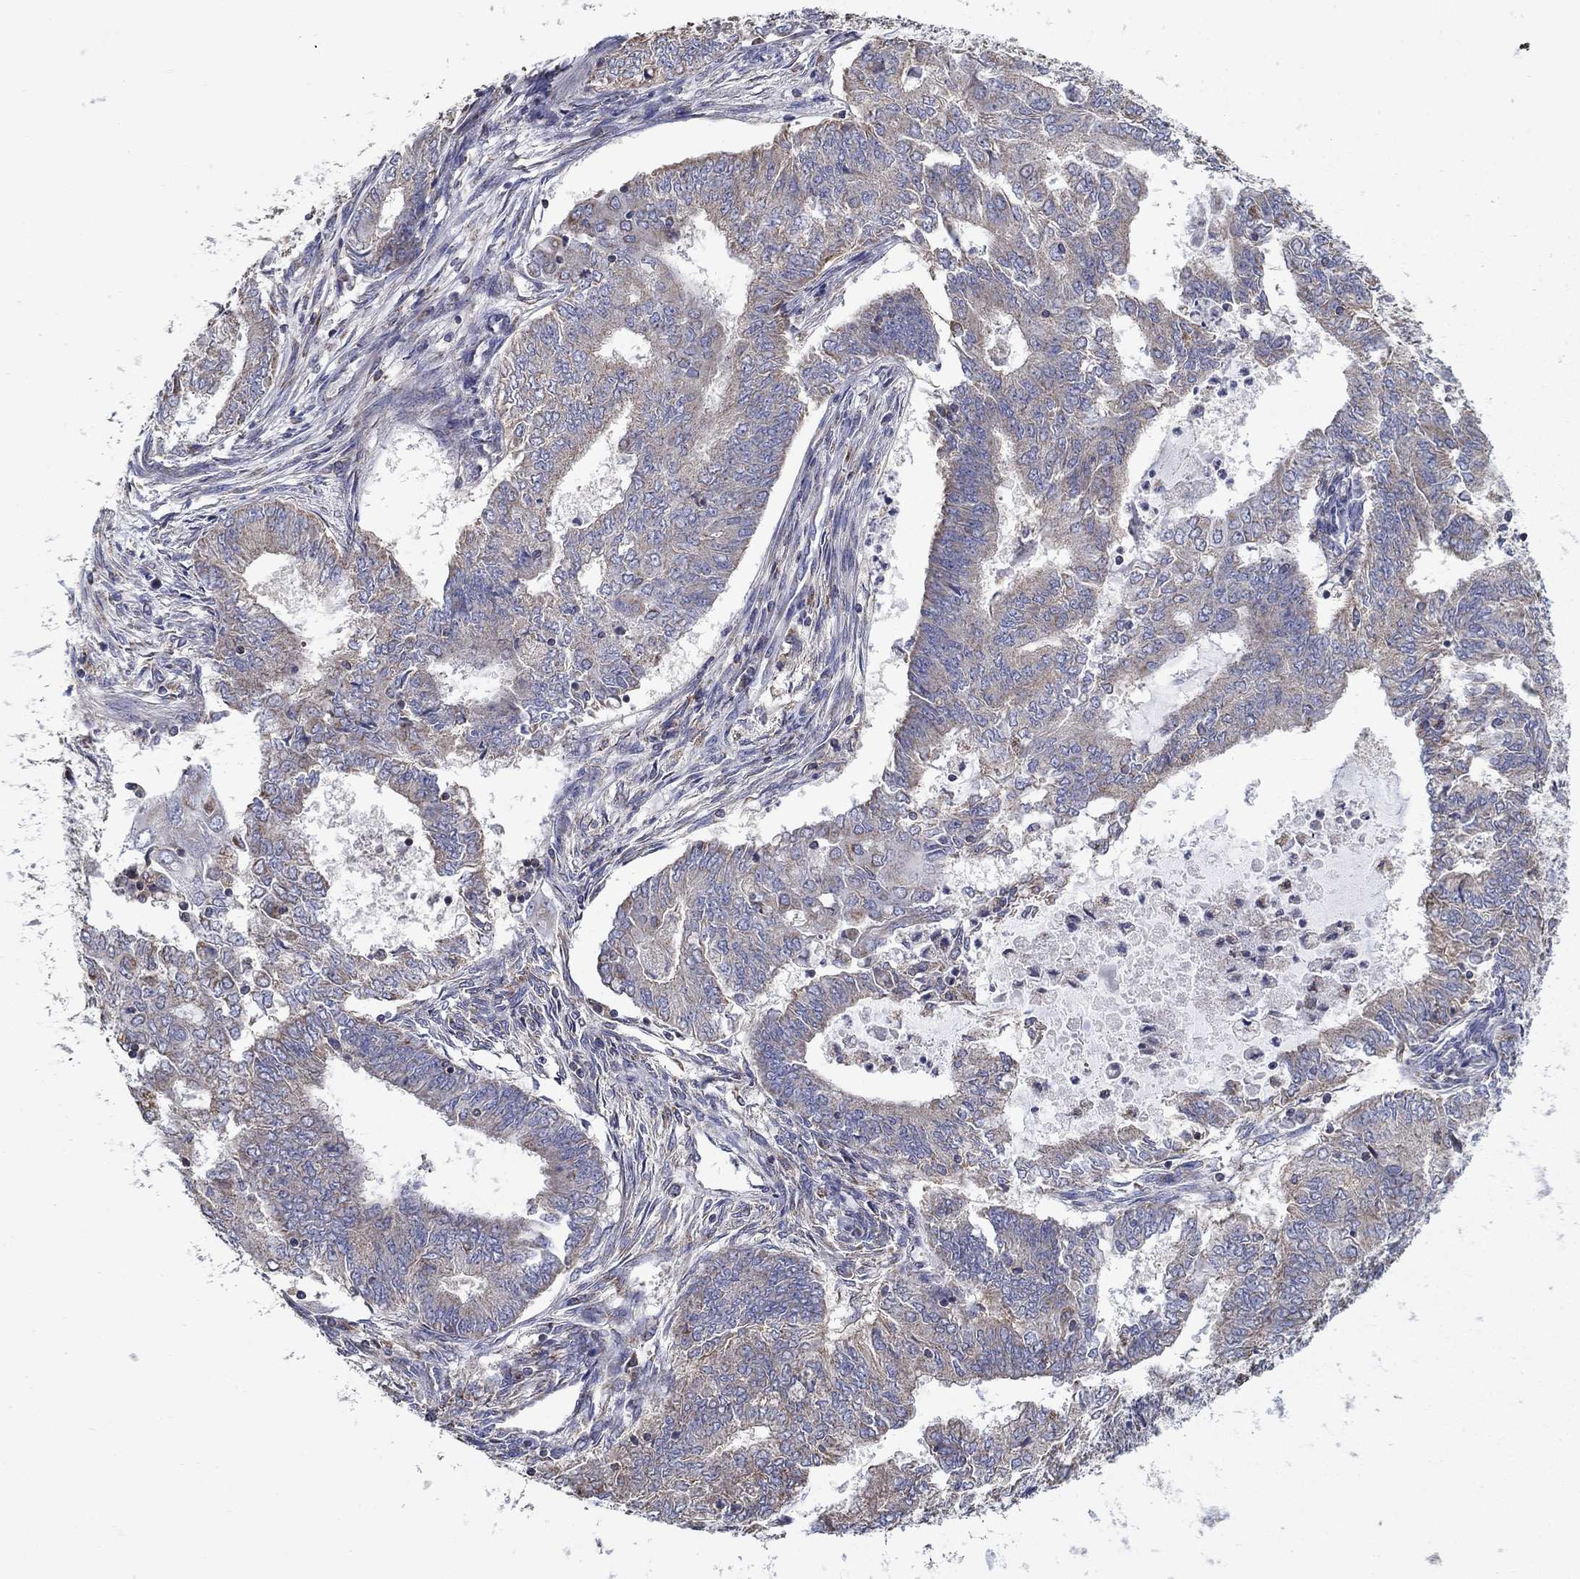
{"staining": {"intensity": "weak", "quantity": "25%-75%", "location": "cytoplasmic/membranous"}, "tissue": "endometrial cancer", "cell_type": "Tumor cells", "image_type": "cancer", "snomed": [{"axis": "morphology", "description": "Adenocarcinoma, NOS"}, {"axis": "topography", "description": "Endometrium"}], "caption": "There is low levels of weak cytoplasmic/membranous expression in tumor cells of endometrial cancer, as demonstrated by immunohistochemical staining (brown color).", "gene": "NME5", "patient": {"sex": "female", "age": 62}}